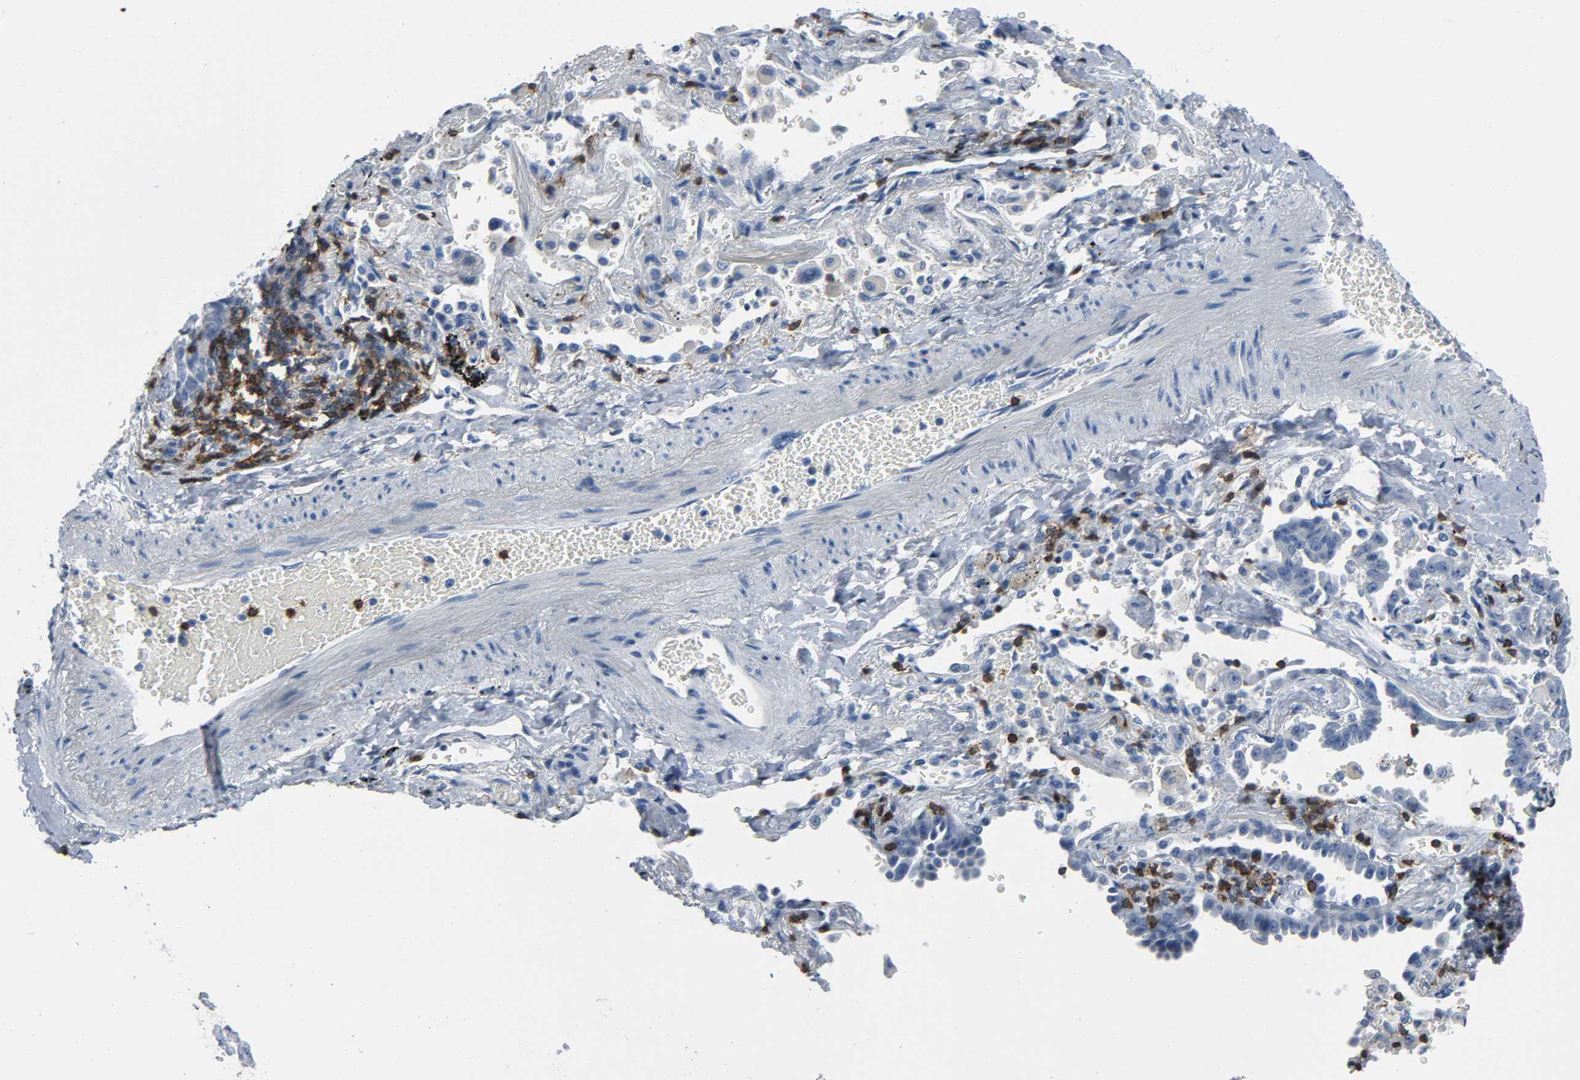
{"staining": {"intensity": "negative", "quantity": "none", "location": "none"}, "tissue": "lung cancer", "cell_type": "Tumor cells", "image_type": "cancer", "snomed": [{"axis": "morphology", "description": "Adenocarcinoma, NOS"}, {"axis": "topography", "description": "Lung"}], "caption": "Immunohistochemistry micrograph of human adenocarcinoma (lung) stained for a protein (brown), which reveals no positivity in tumor cells. Brightfield microscopy of immunohistochemistry (IHC) stained with DAB (3,3'-diaminobenzidine) (brown) and hematoxylin (blue), captured at high magnification.", "gene": "LCK", "patient": {"sex": "female", "age": 64}}